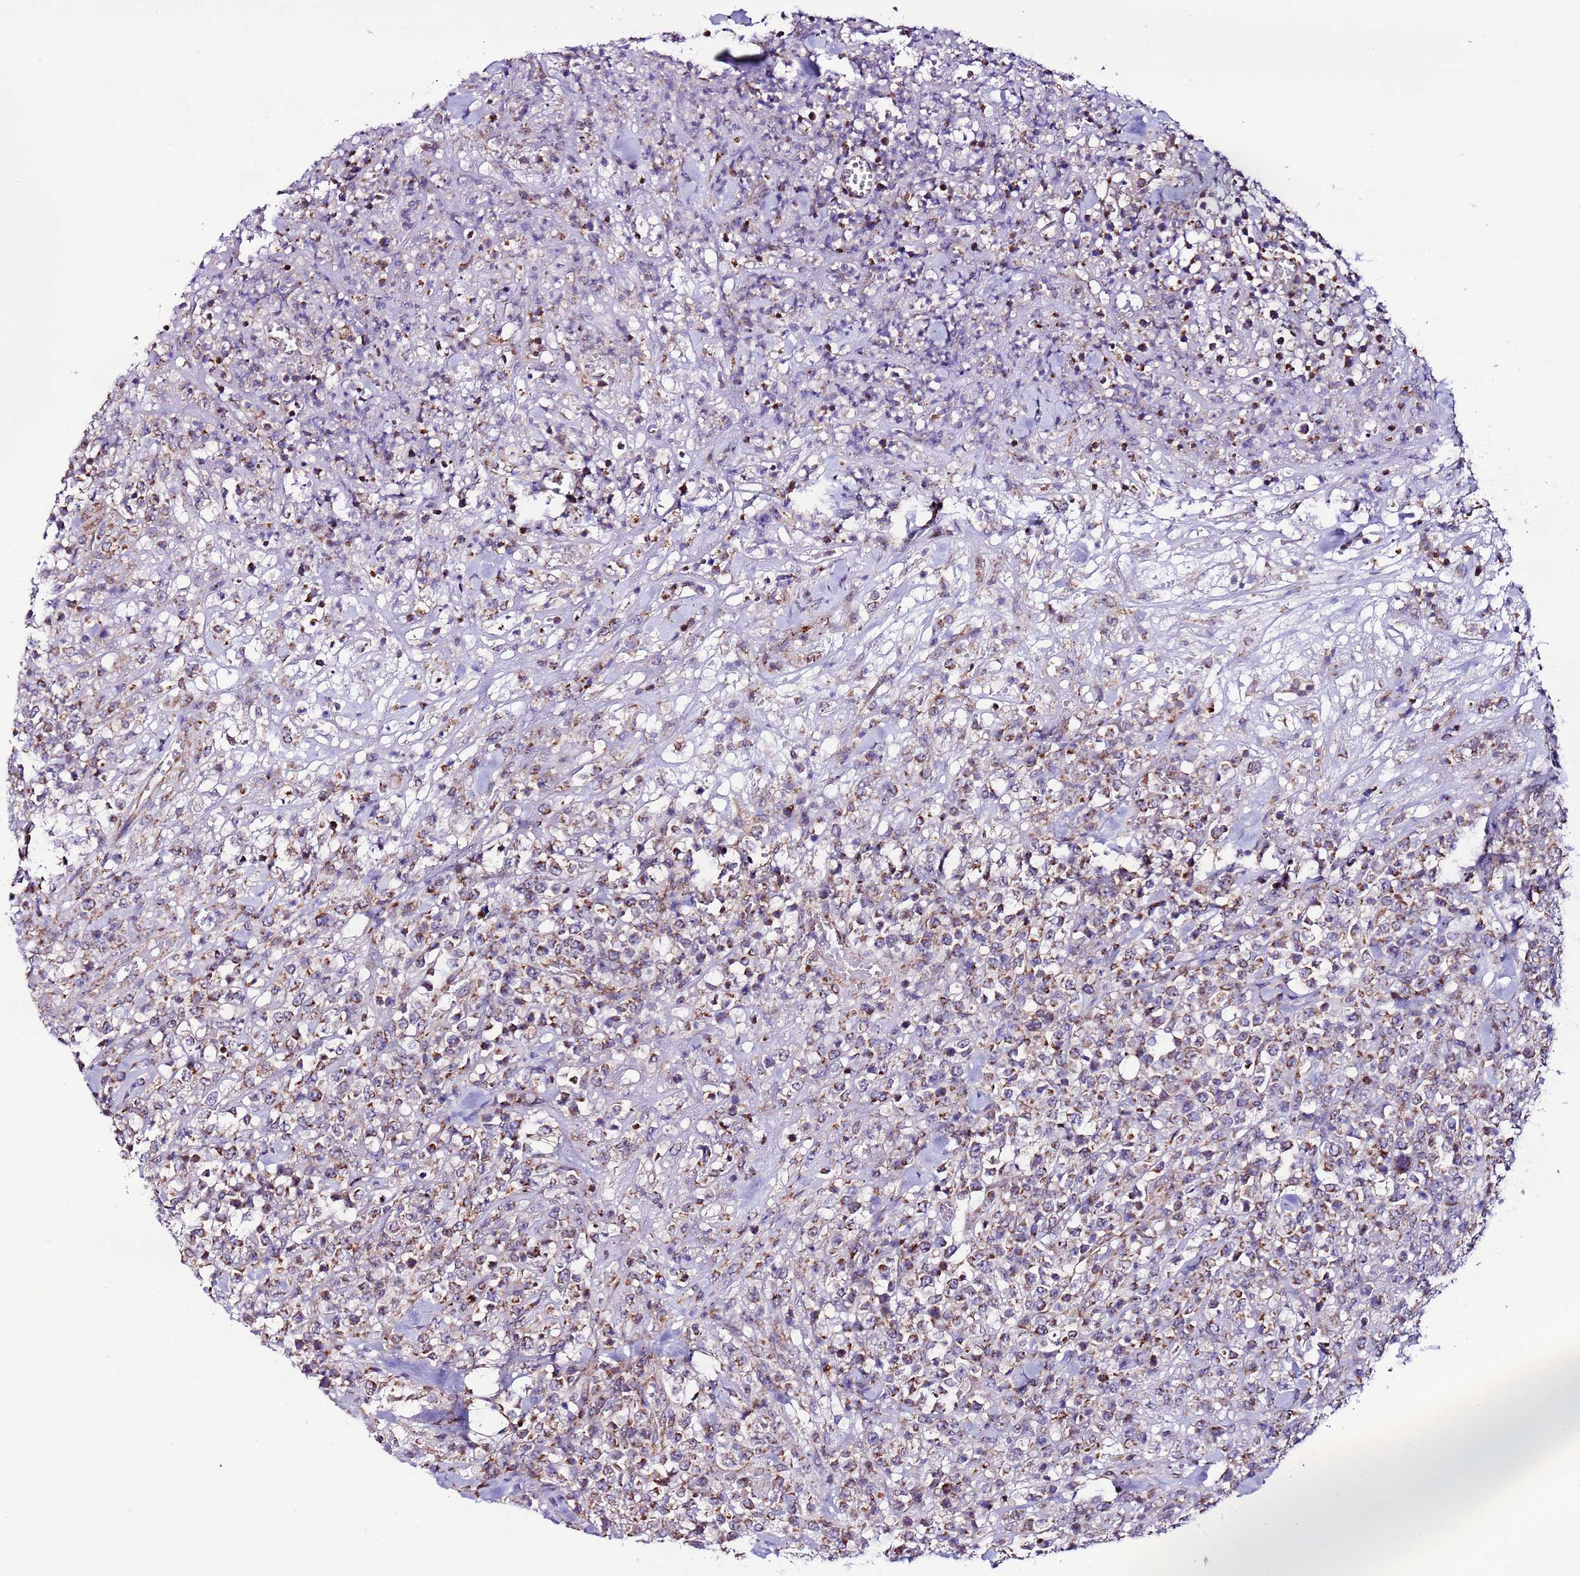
{"staining": {"intensity": "moderate", "quantity": "<25%", "location": "cytoplasmic/membranous"}, "tissue": "lymphoma", "cell_type": "Tumor cells", "image_type": "cancer", "snomed": [{"axis": "morphology", "description": "Malignant lymphoma, non-Hodgkin's type, High grade"}, {"axis": "topography", "description": "Colon"}], "caption": "Immunohistochemical staining of human malignant lymphoma, non-Hodgkin's type (high-grade) exhibits low levels of moderate cytoplasmic/membranous protein expression in about <25% of tumor cells. The staining was performed using DAB (3,3'-diaminobenzidine) to visualize the protein expression in brown, while the nuclei were stained in blue with hematoxylin (Magnification: 20x).", "gene": "UEVLD", "patient": {"sex": "female", "age": 53}}